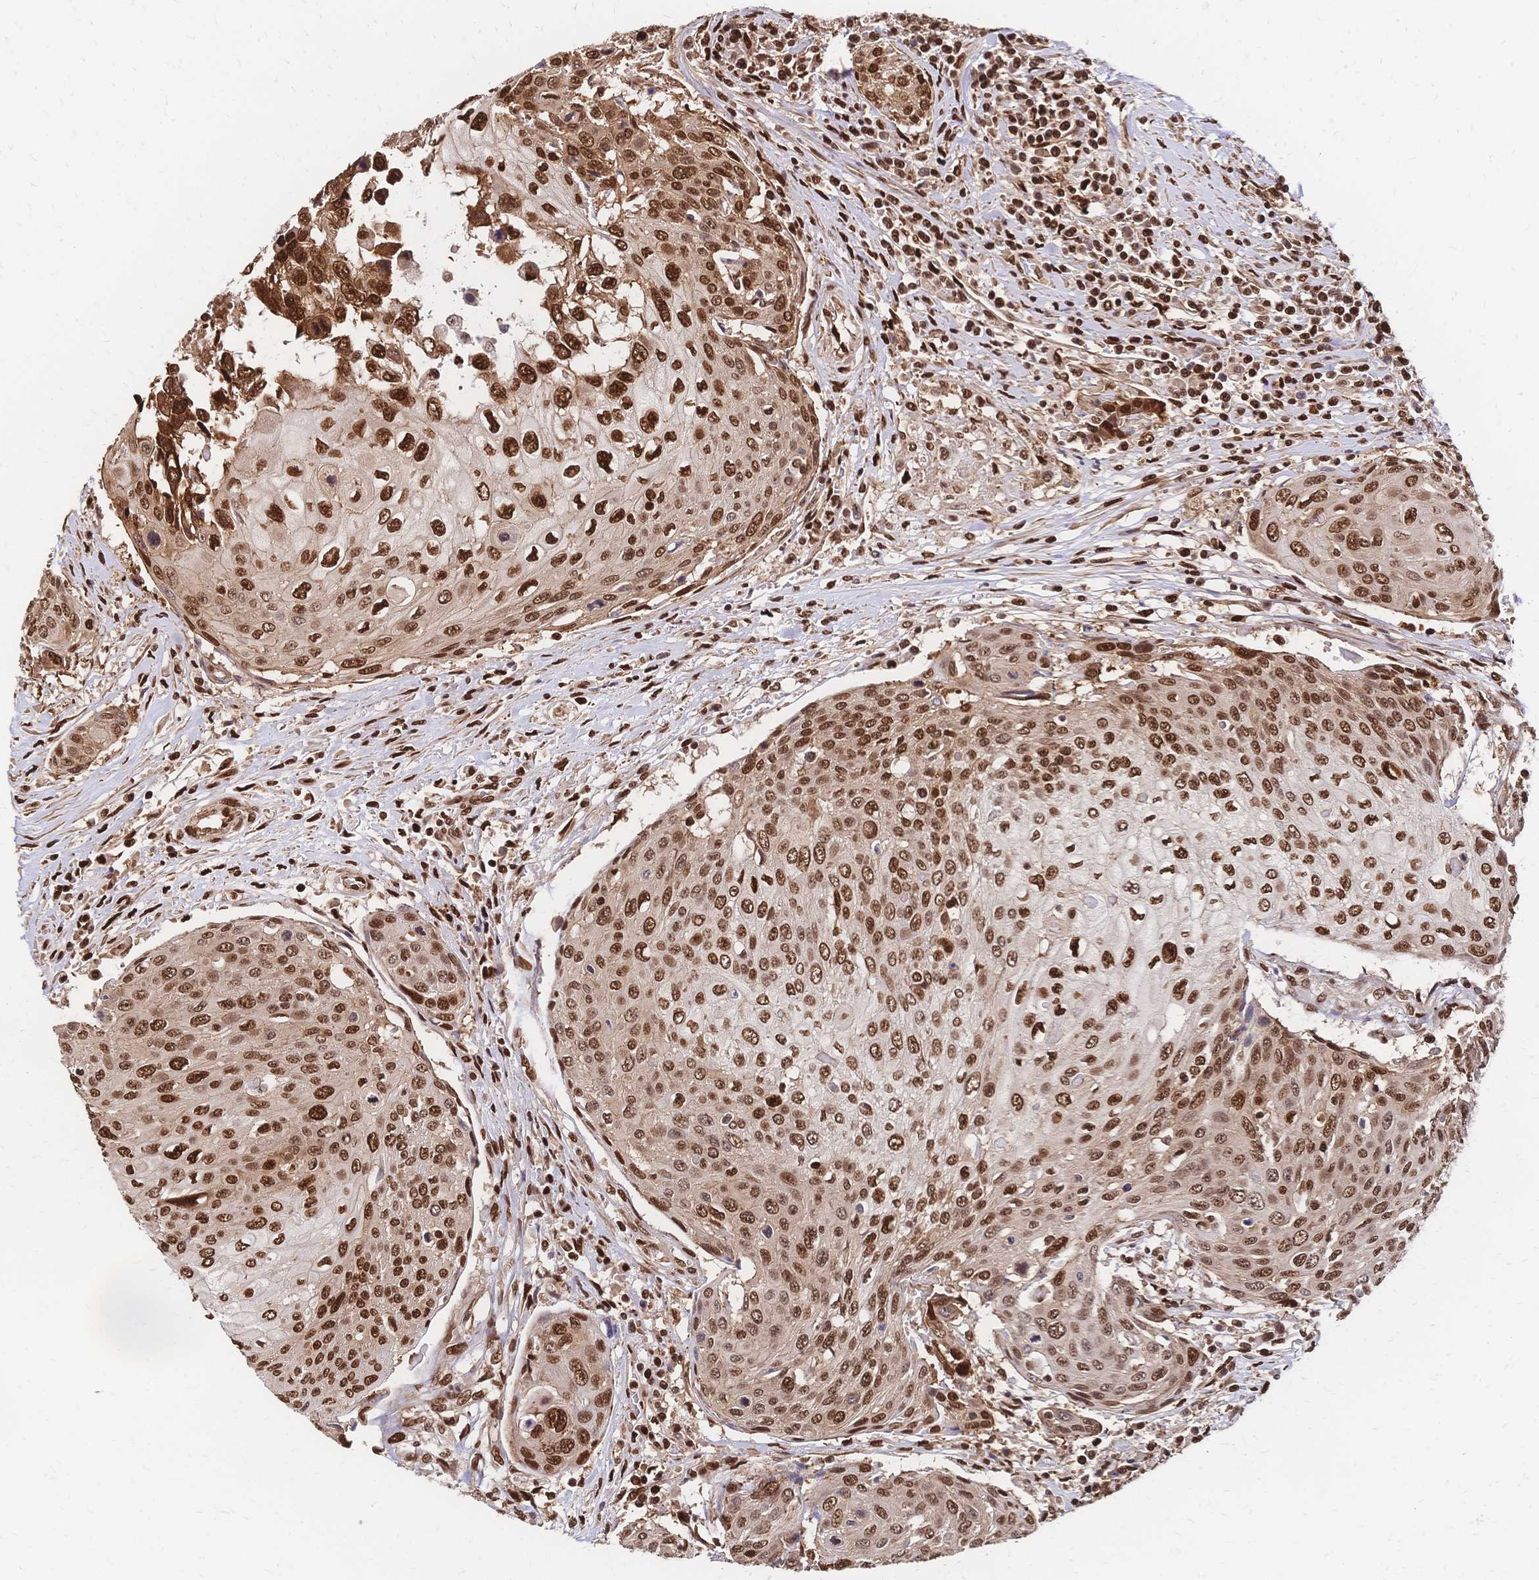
{"staining": {"intensity": "moderate", "quantity": ">75%", "location": "cytoplasmic/membranous,nuclear"}, "tissue": "urothelial cancer", "cell_type": "Tumor cells", "image_type": "cancer", "snomed": [{"axis": "morphology", "description": "Urothelial carcinoma, High grade"}, {"axis": "topography", "description": "Urinary bladder"}], "caption": "Urothelial carcinoma (high-grade) was stained to show a protein in brown. There is medium levels of moderate cytoplasmic/membranous and nuclear positivity in approximately >75% of tumor cells.", "gene": "HDGF", "patient": {"sex": "female", "age": 70}}